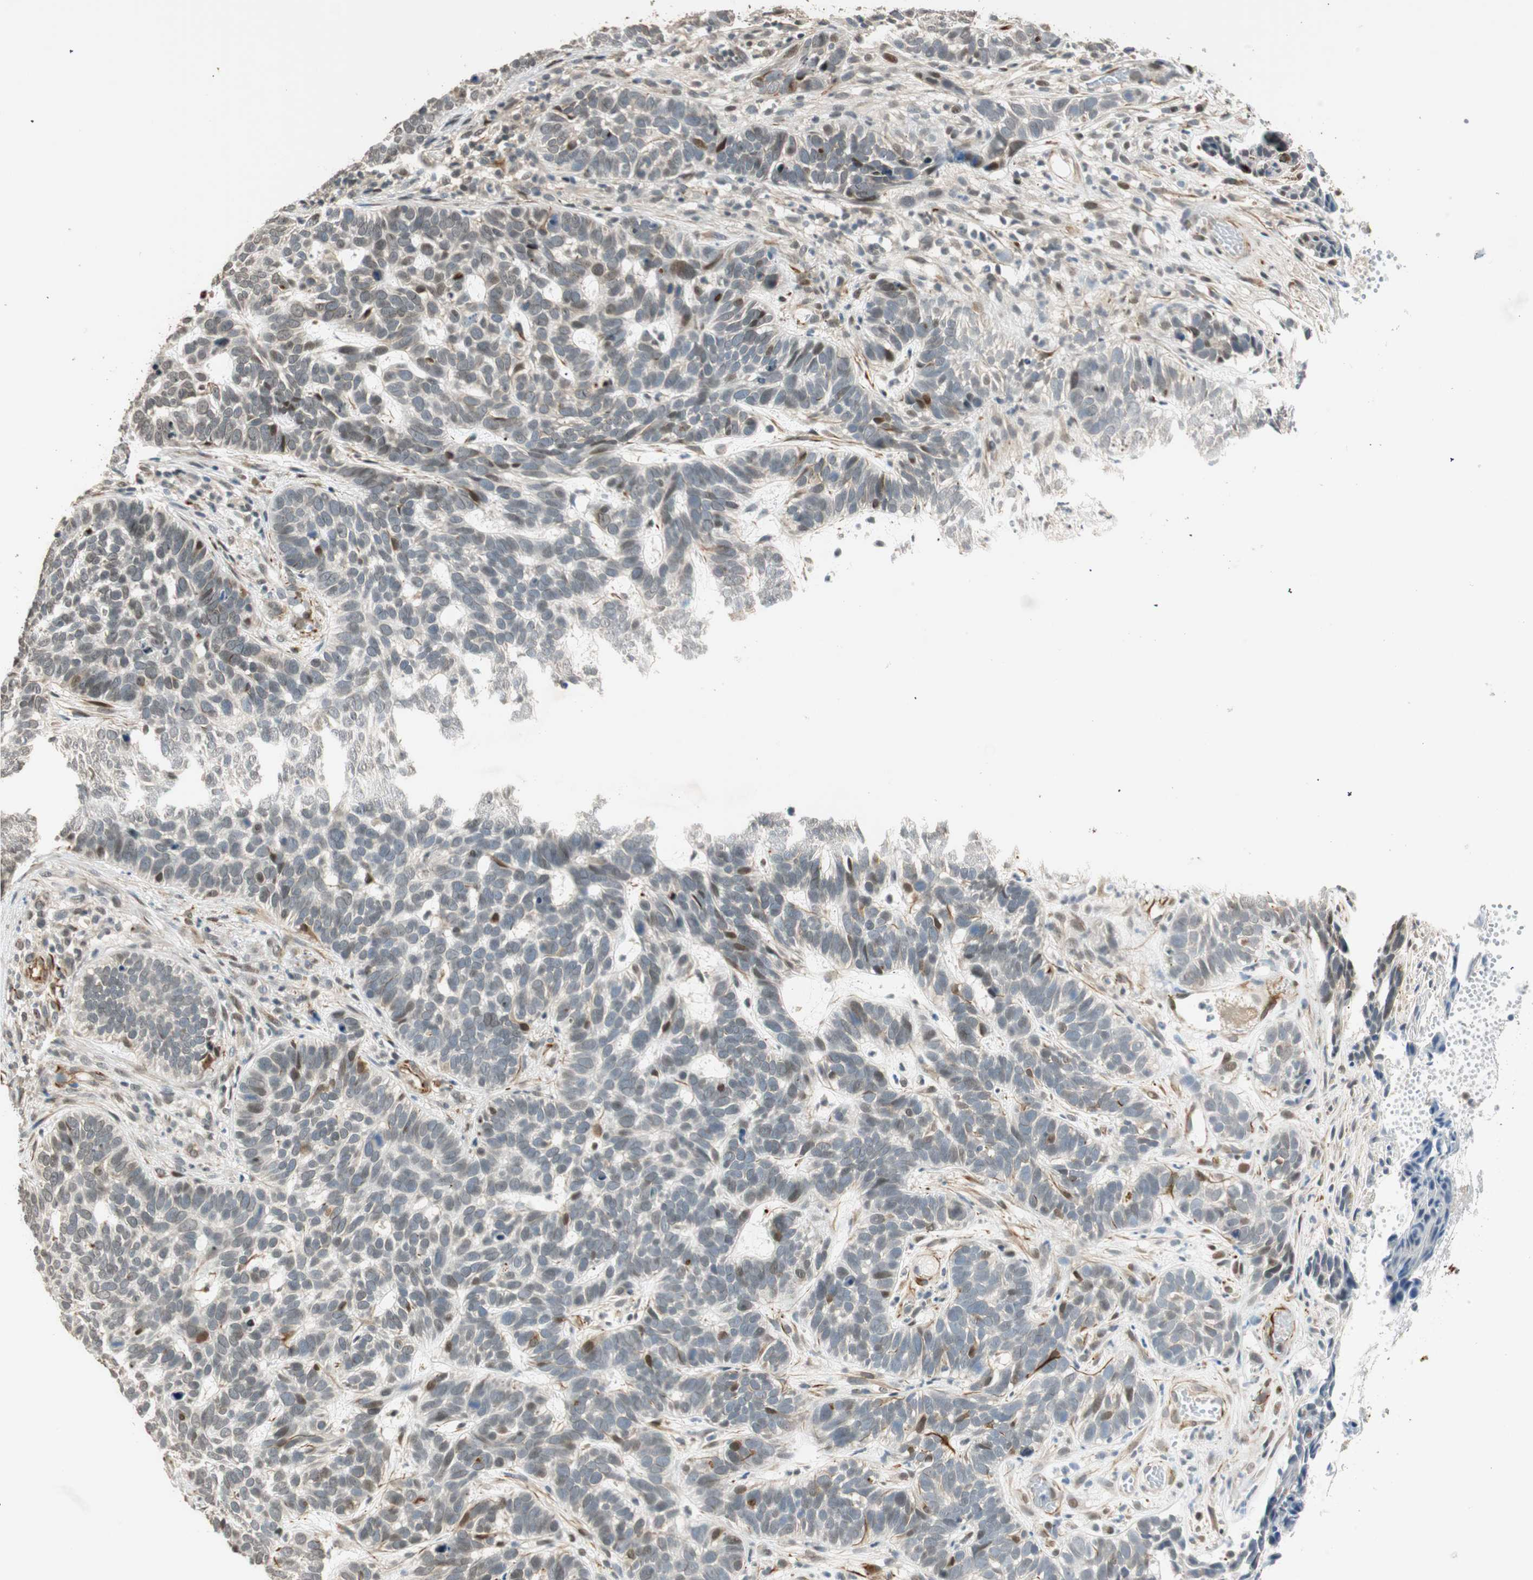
{"staining": {"intensity": "weak", "quantity": "<25%", "location": "nuclear"}, "tissue": "skin cancer", "cell_type": "Tumor cells", "image_type": "cancer", "snomed": [{"axis": "morphology", "description": "Basal cell carcinoma"}, {"axis": "topography", "description": "Skin"}], "caption": "High magnification brightfield microscopy of skin cancer stained with DAB (brown) and counterstained with hematoxylin (blue): tumor cells show no significant positivity.", "gene": "NES", "patient": {"sex": "male", "age": 87}}